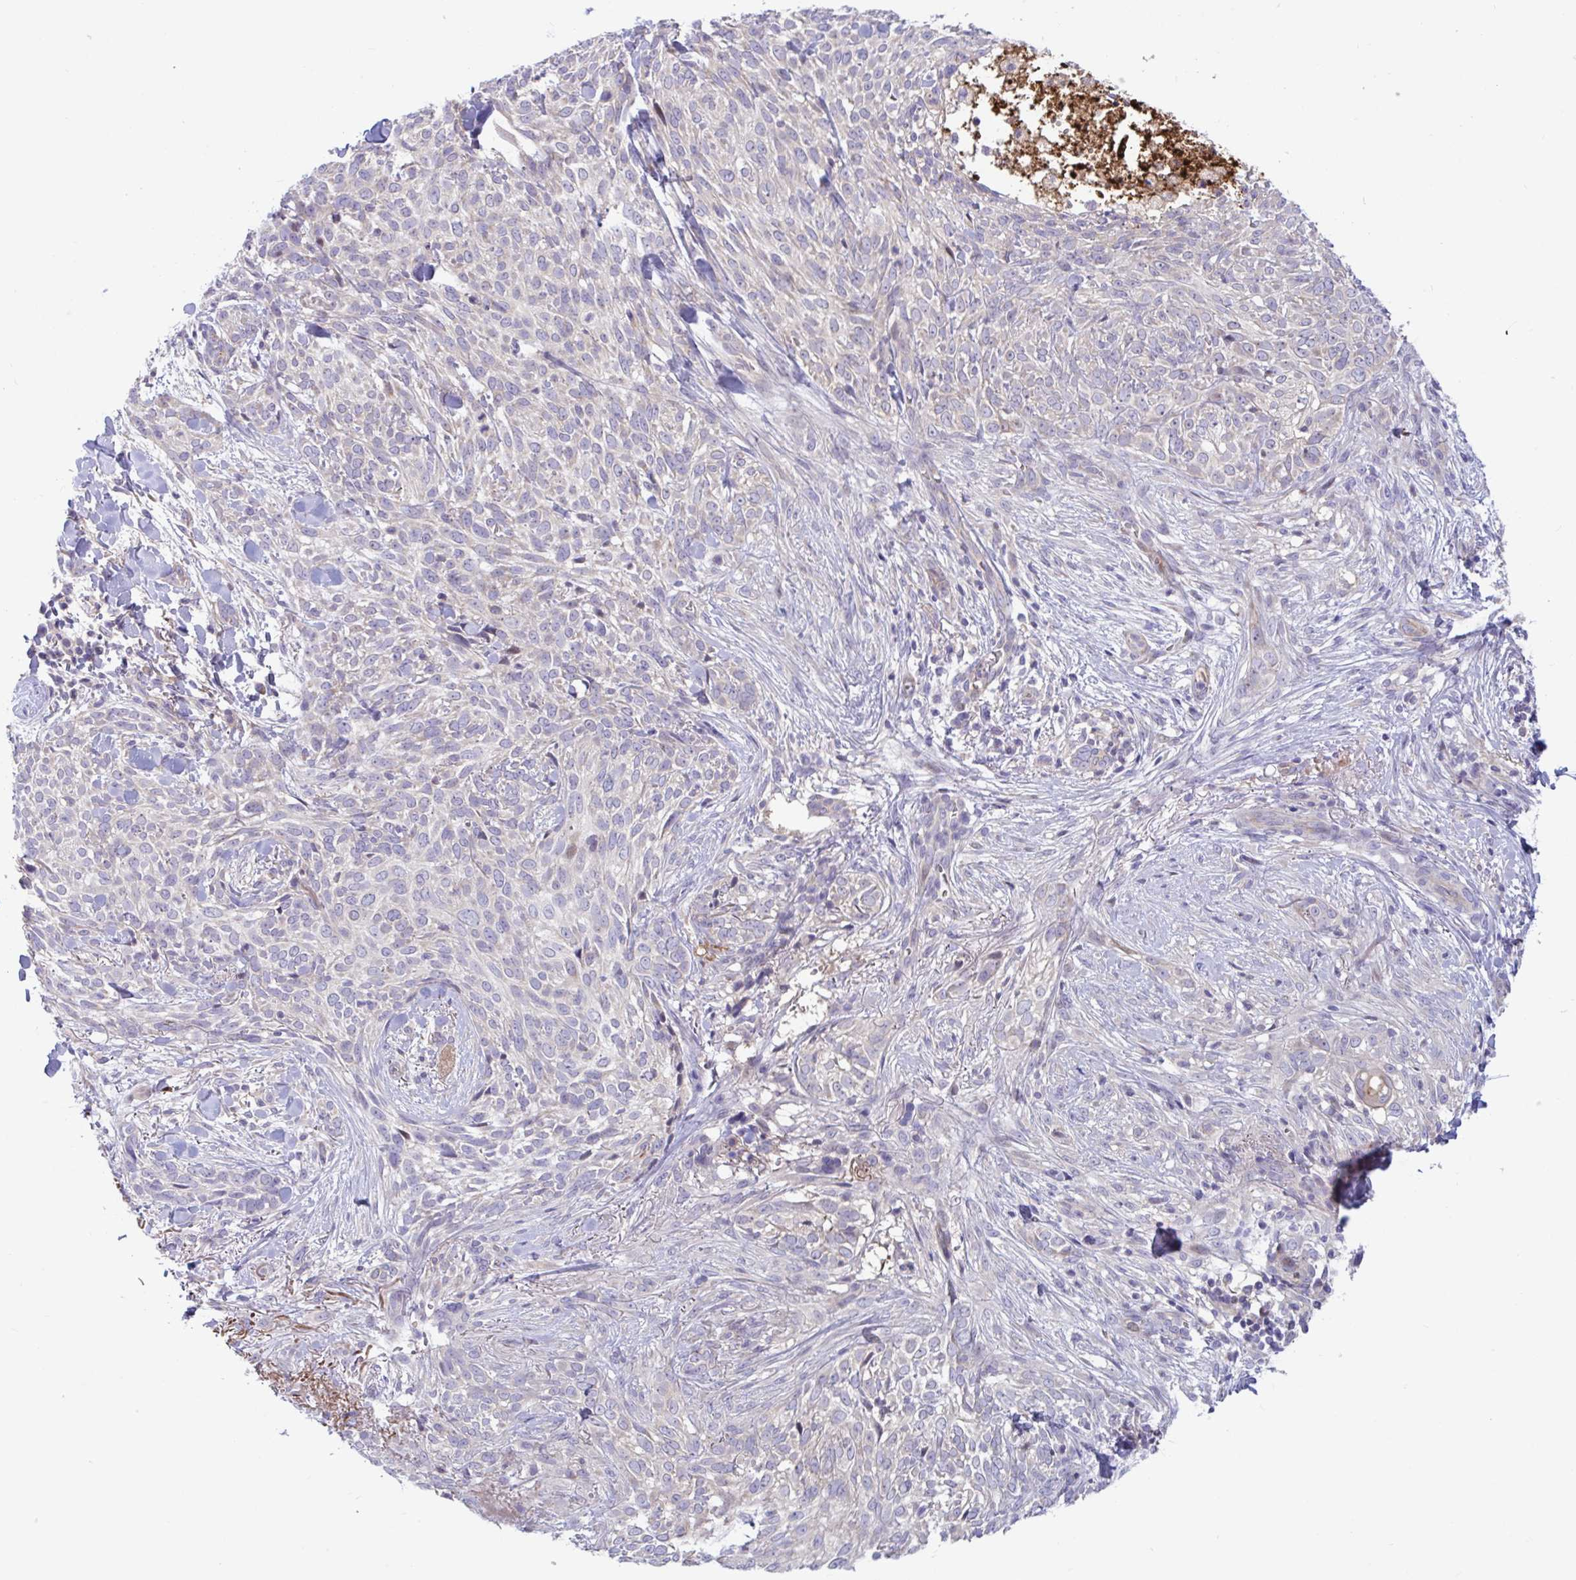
{"staining": {"intensity": "negative", "quantity": "none", "location": "none"}, "tissue": "skin cancer", "cell_type": "Tumor cells", "image_type": "cancer", "snomed": [{"axis": "morphology", "description": "Basal cell carcinoma"}, {"axis": "topography", "description": "Skin"}, {"axis": "topography", "description": "Skin of face"}], "caption": "Histopathology image shows no protein positivity in tumor cells of skin cancer tissue.", "gene": "IL37", "patient": {"sex": "female", "age": 90}}